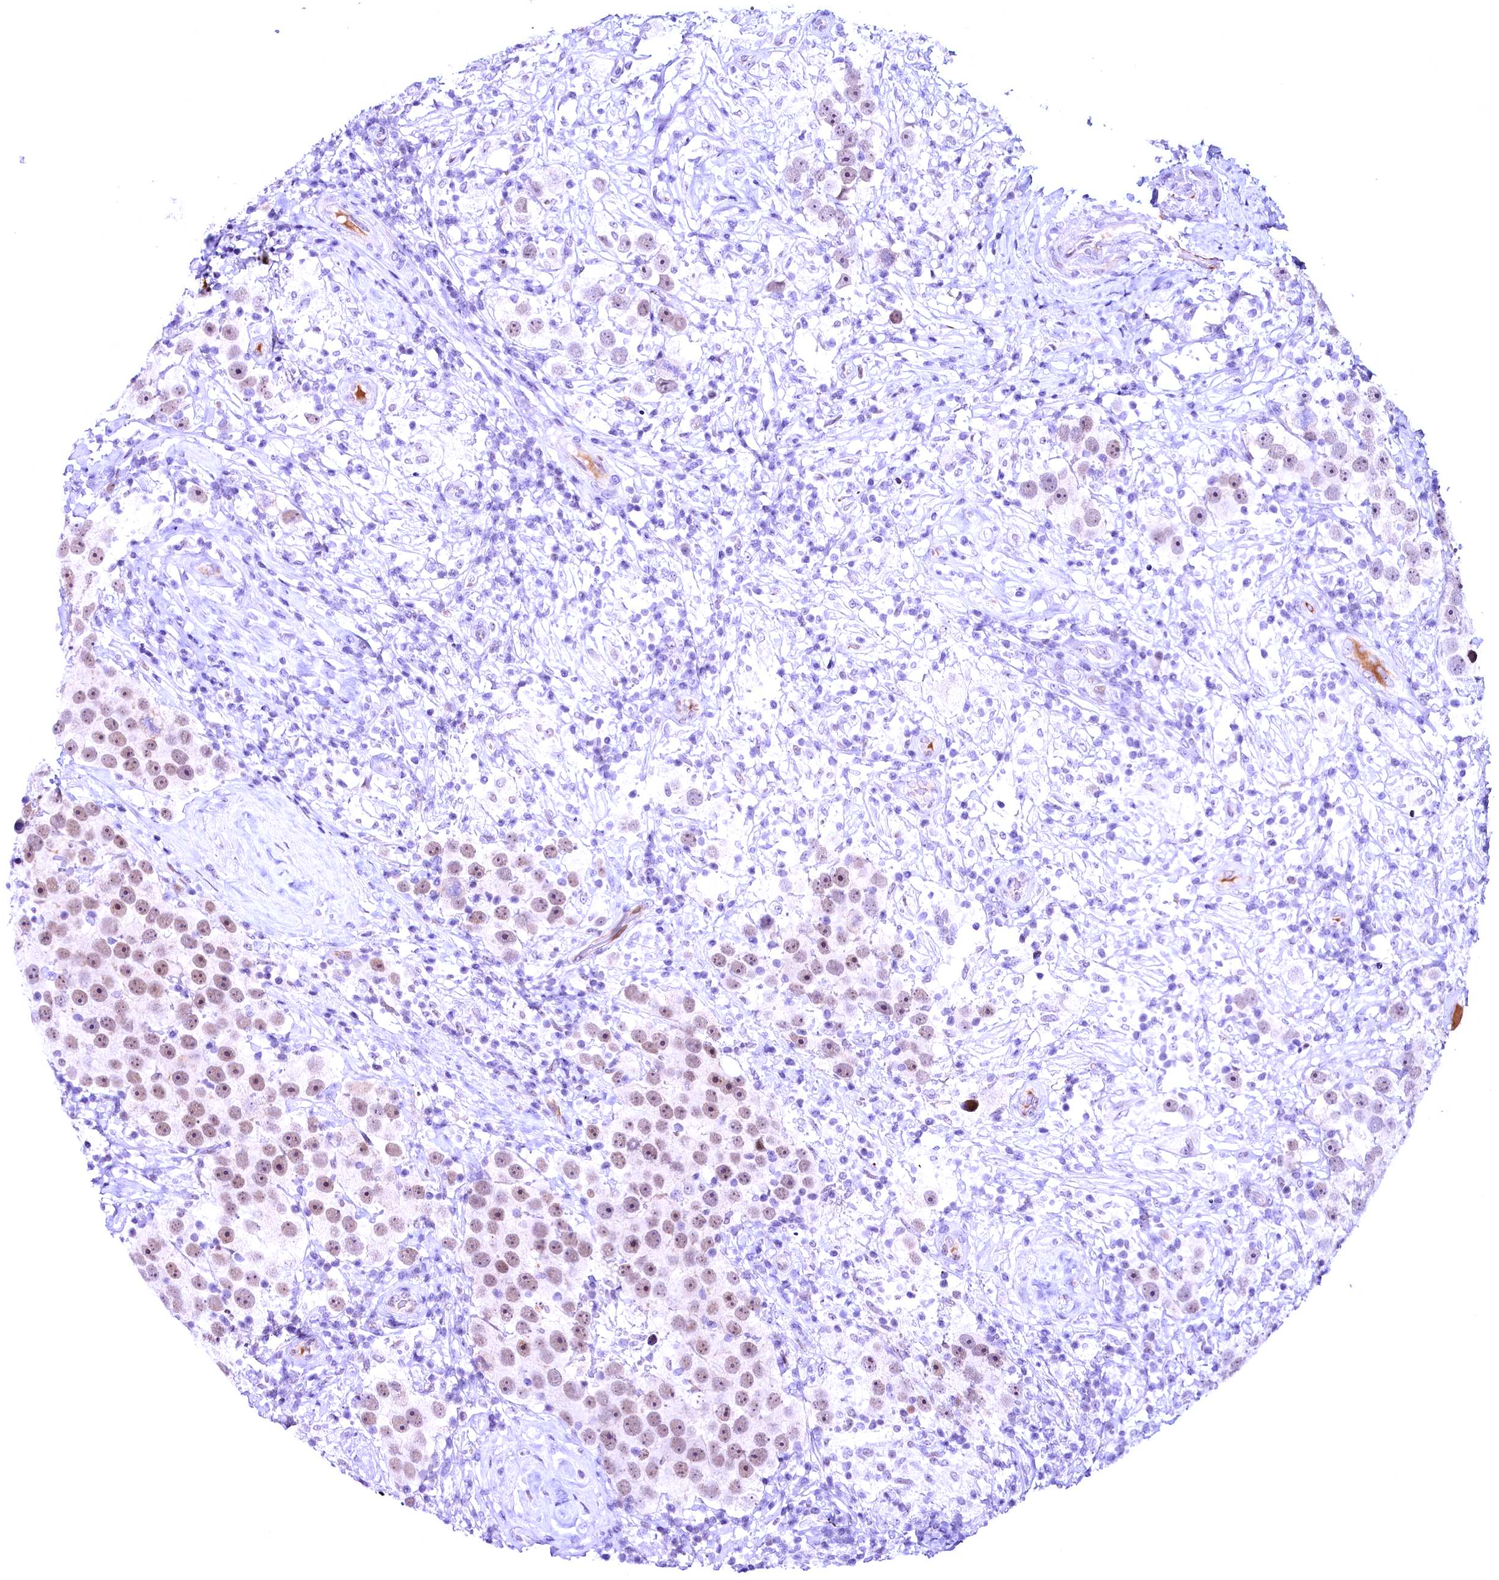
{"staining": {"intensity": "weak", "quantity": "25%-75%", "location": "nuclear"}, "tissue": "testis cancer", "cell_type": "Tumor cells", "image_type": "cancer", "snomed": [{"axis": "morphology", "description": "Seminoma, NOS"}, {"axis": "topography", "description": "Testis"}], "caption": "Immunohistochemistry (DAB (3,3'-diaminobenzidine)) staining of human seminoma (testis) exhibits weak nuclear protein positivity in approximately 25%-75% of tumor cells.", "gene": "CCDC106", "patient": {"sex": "male", "age": 49}}